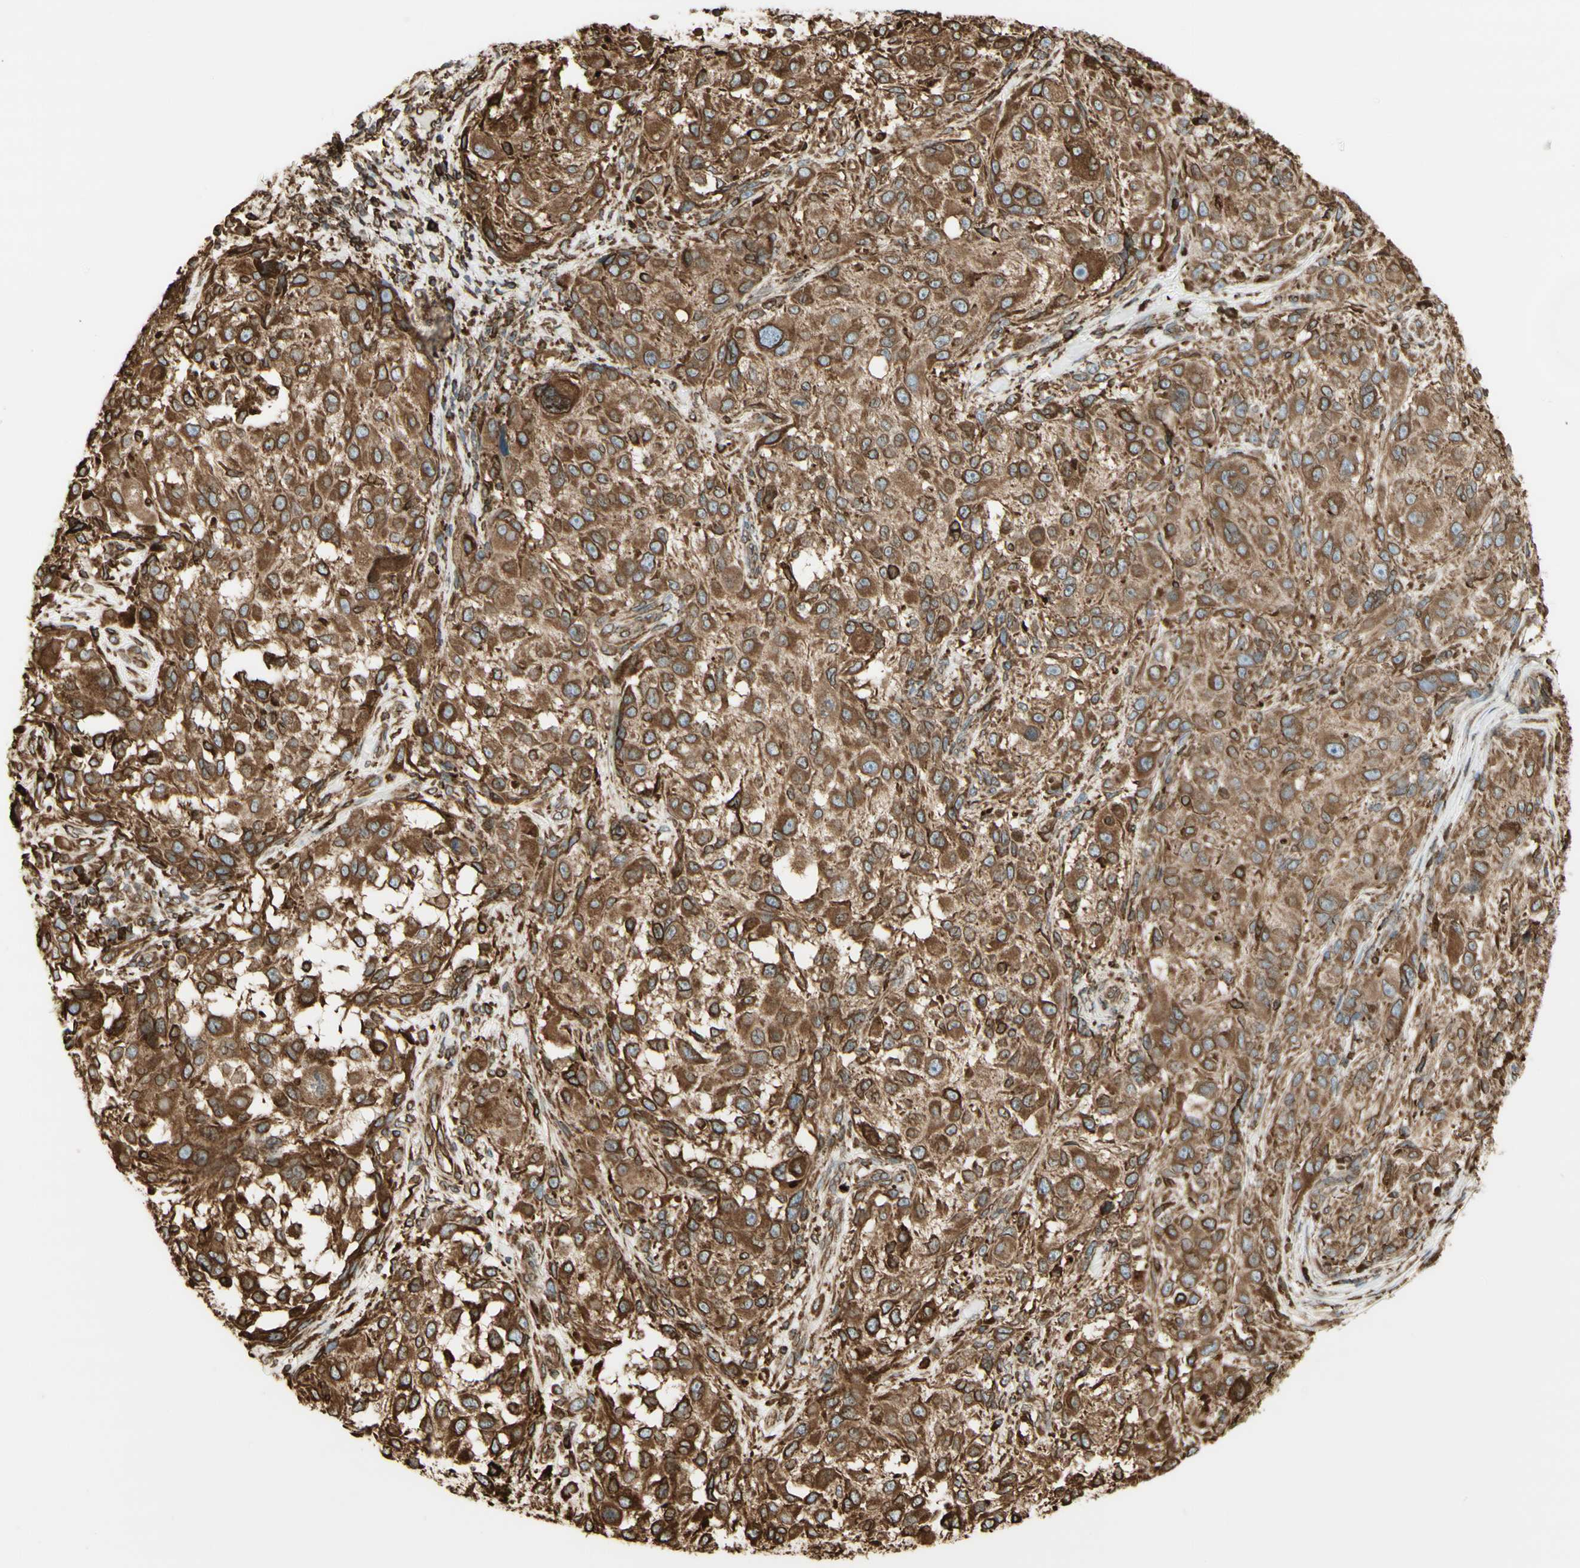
{"staining": {"intensity": "moderate", "quantity": ">75%", "location": "cytoplasmic/membranous"}, "tissue": "melanoma", "cell_type": "Tumor cells", "image_type": "cancer", "snomed": [{"axis": "morphology", "description": "Necrosis, NOS"}, {"axis": "morphology", "description": "Malignant melanoma, NOS"}, {"axis": "topography", "description": "Skin"}], "caption": "The photomicrograph exhibits staining of malignant melanoma, revealing moderate cytoplasmic/membranous protein positivity (brown color) within tumor cells.", "gene": "CANX", "patient": {"sex": "female", "age": 87}}